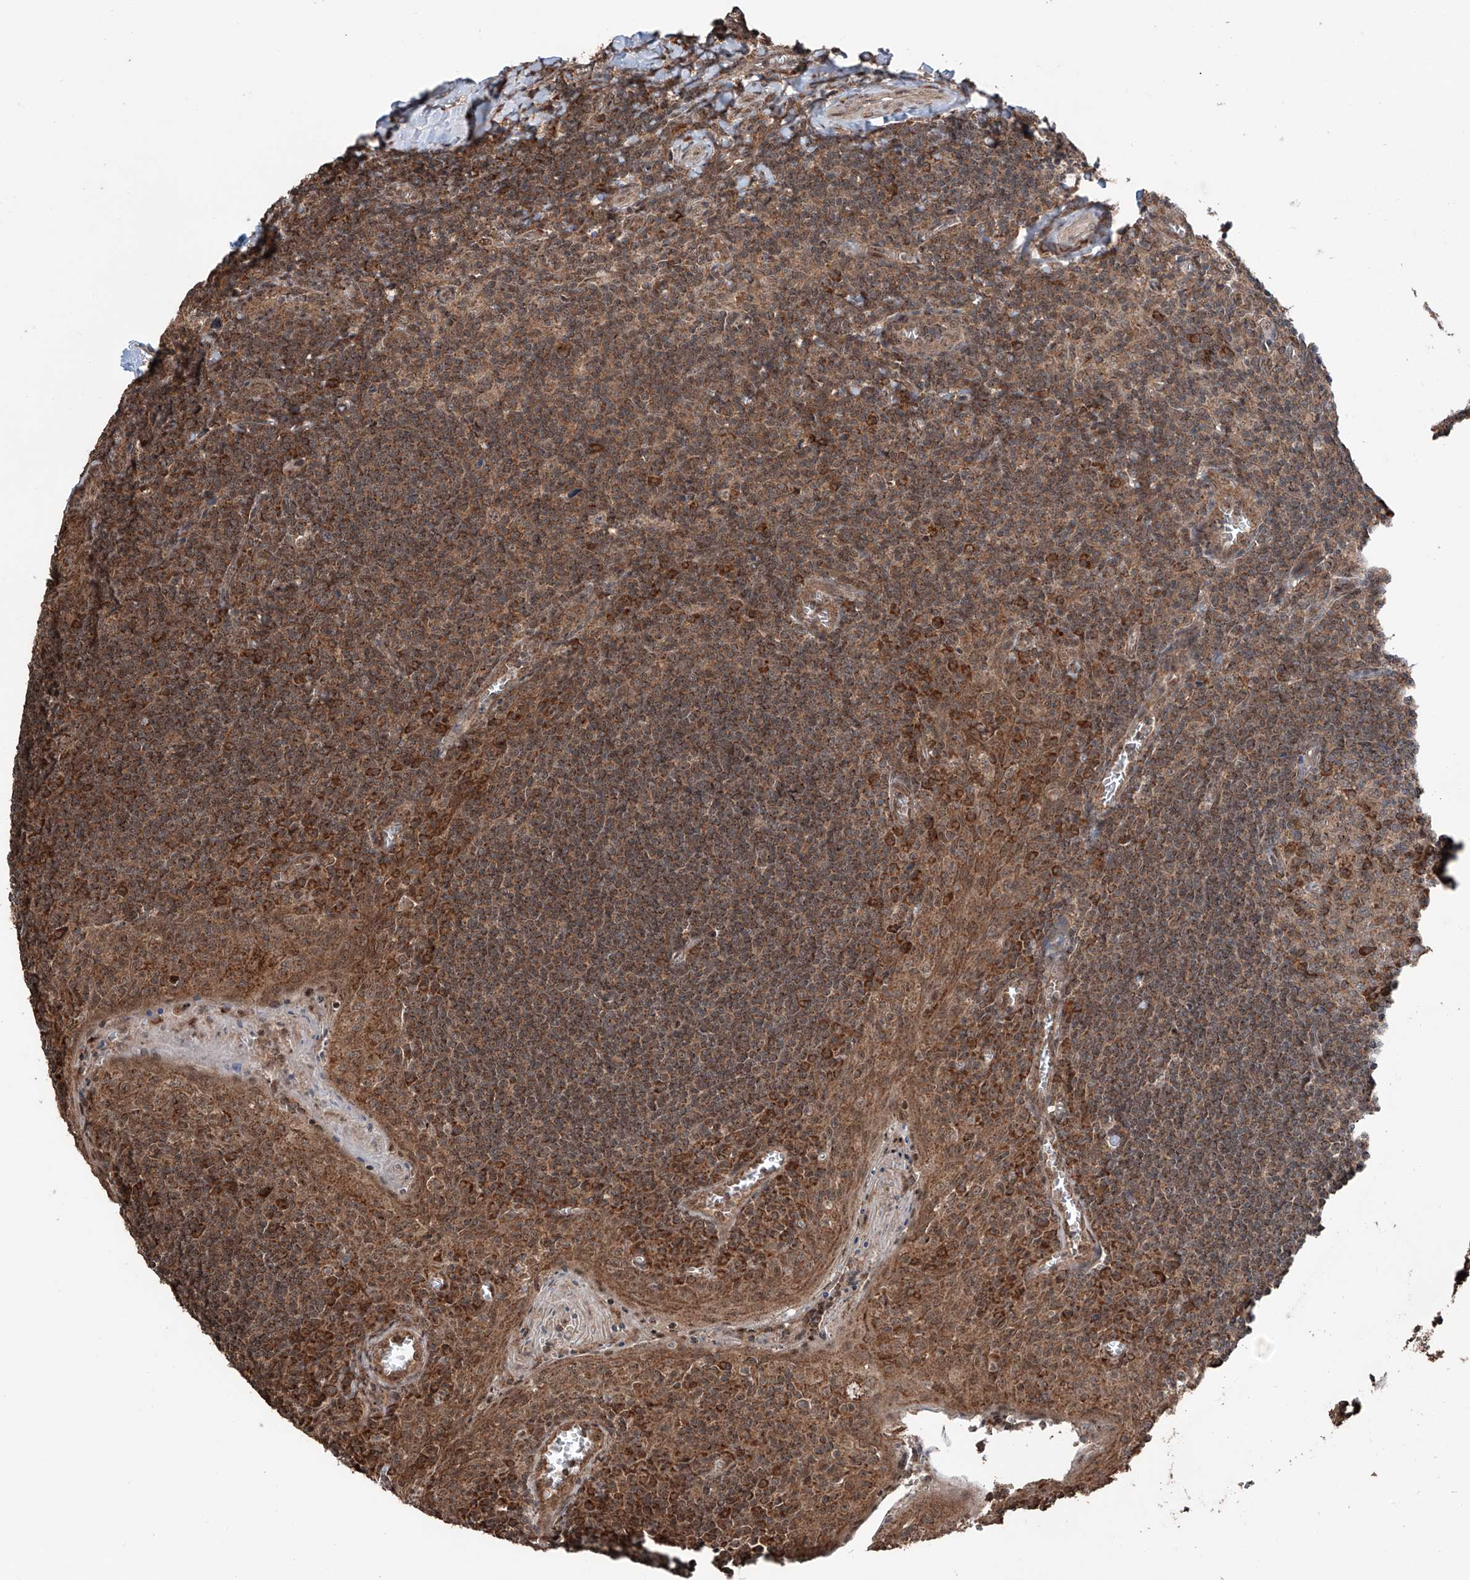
{"staining": {"intensity": "moderate", "quantity": ">75%", "location": "cytoplasmic/membranous"}, "tissue": "tonsil", "cell_type": "Germinal center cells", "image_type": "normal", "snomed": [{"axis": "morphology", "description": "Normal tissue, NOS"}, {"axis": "topography", "description": "Tonsil"}], "caption": "Protein positivity by immunohistochemistry (IHC) displays moderate cytoplasmic/membranous expression in about >75% of germinal center cells in normal tonsil. (DAB = brown stain, brightfield microscopy at high magnification).", "gene": "ZNF445", "patient": {"sex": "male", "age": 27}}